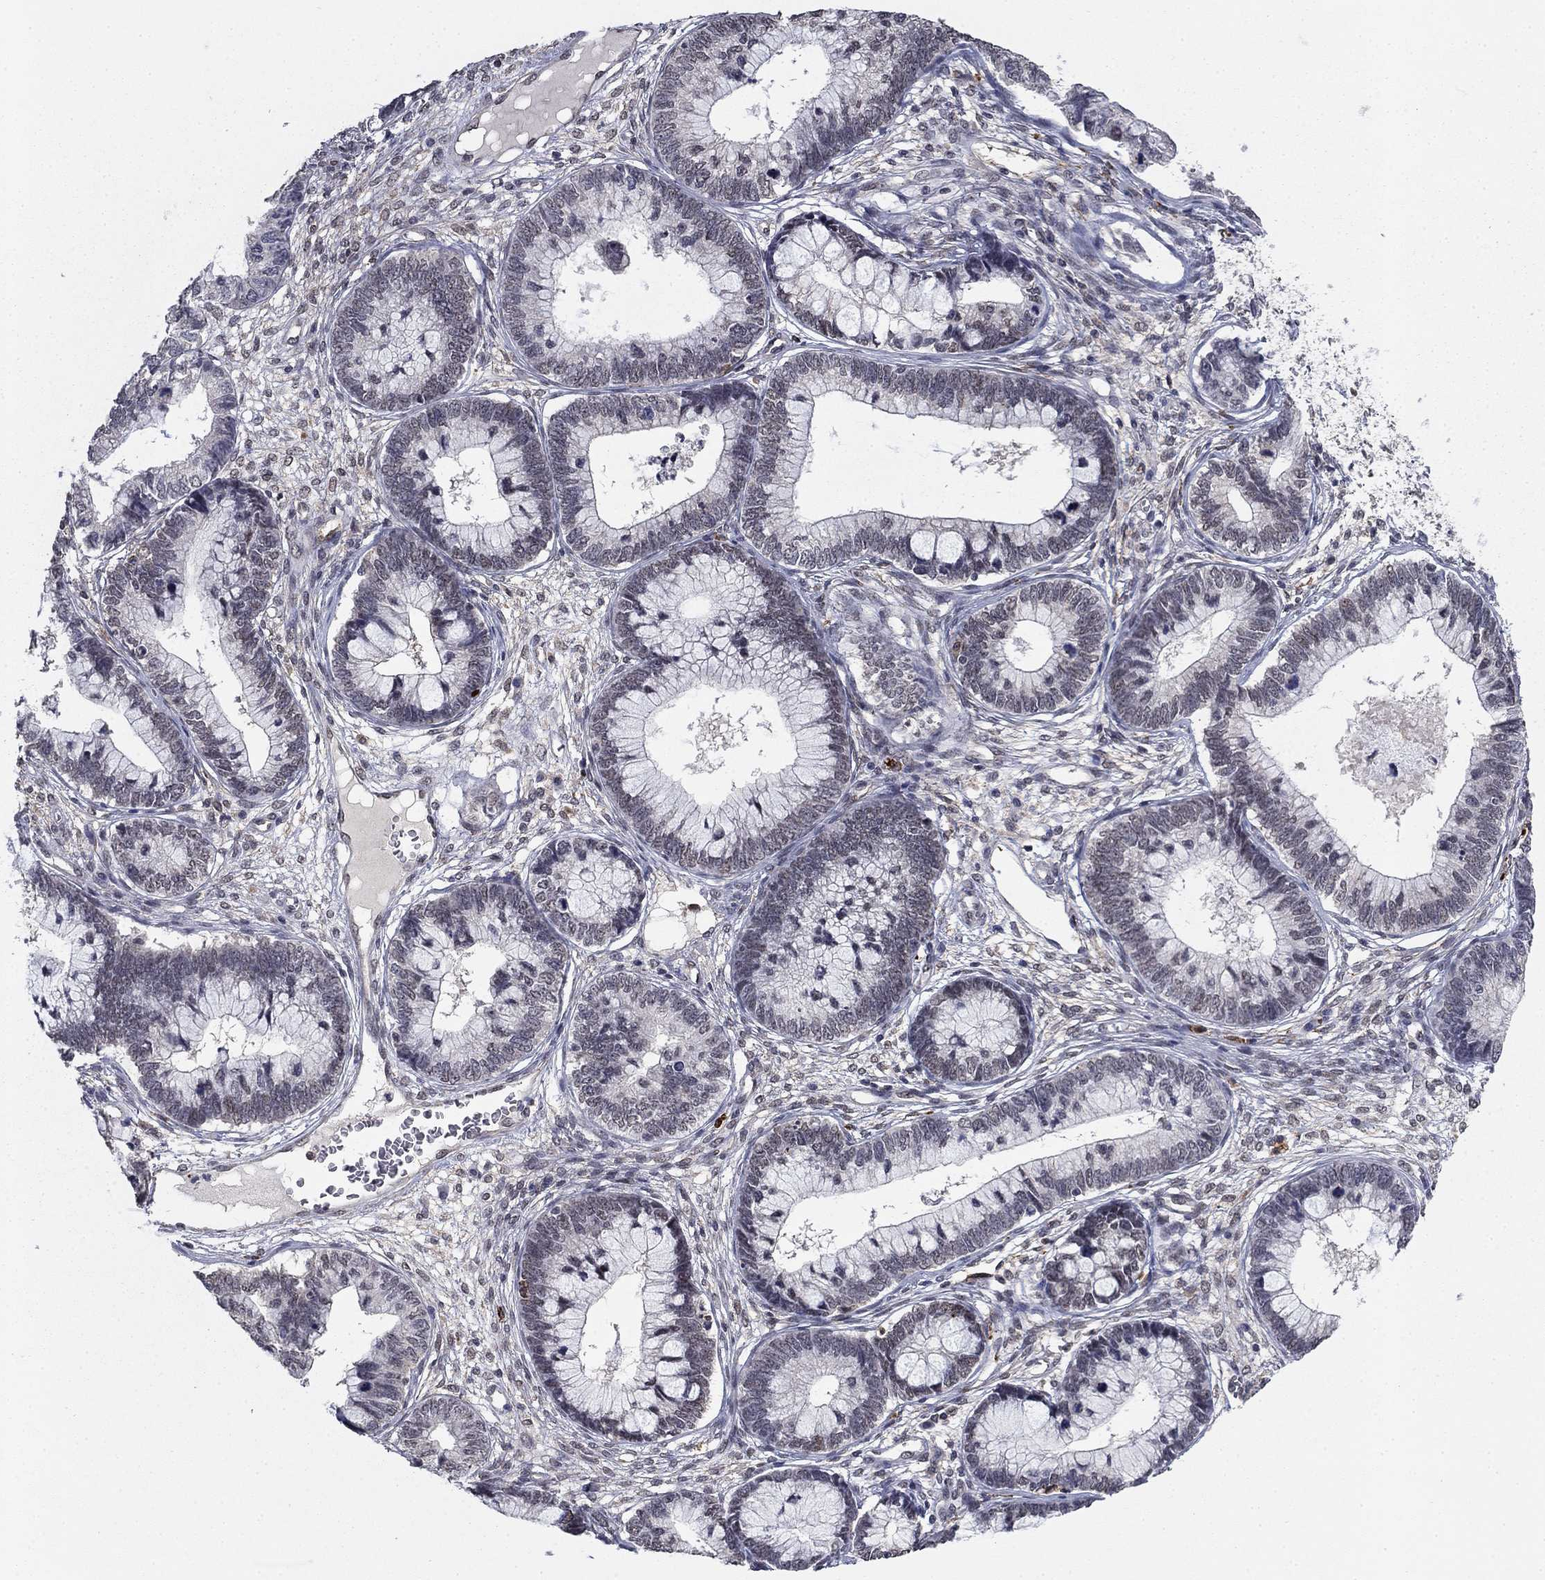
{"staining": {"intensity": "negative", "quantity": "none", "location": "none"}, "tissue": "cervical cancer", "cell_type": "Tumor cells", "image_type": "cancer", "snomed": [{"axis": "morphology", "description": "Adenocarcinoma, NOS"}, {"axis": "topography", "description": "Cervix"}], "caption": "Cervical adenocarcinoma stained for a protein using immunohistochemistry (IHC) displays no positivity tumor cells.", "gene": "GRIA3", "patient": {"sex": "female", "age": 44}}